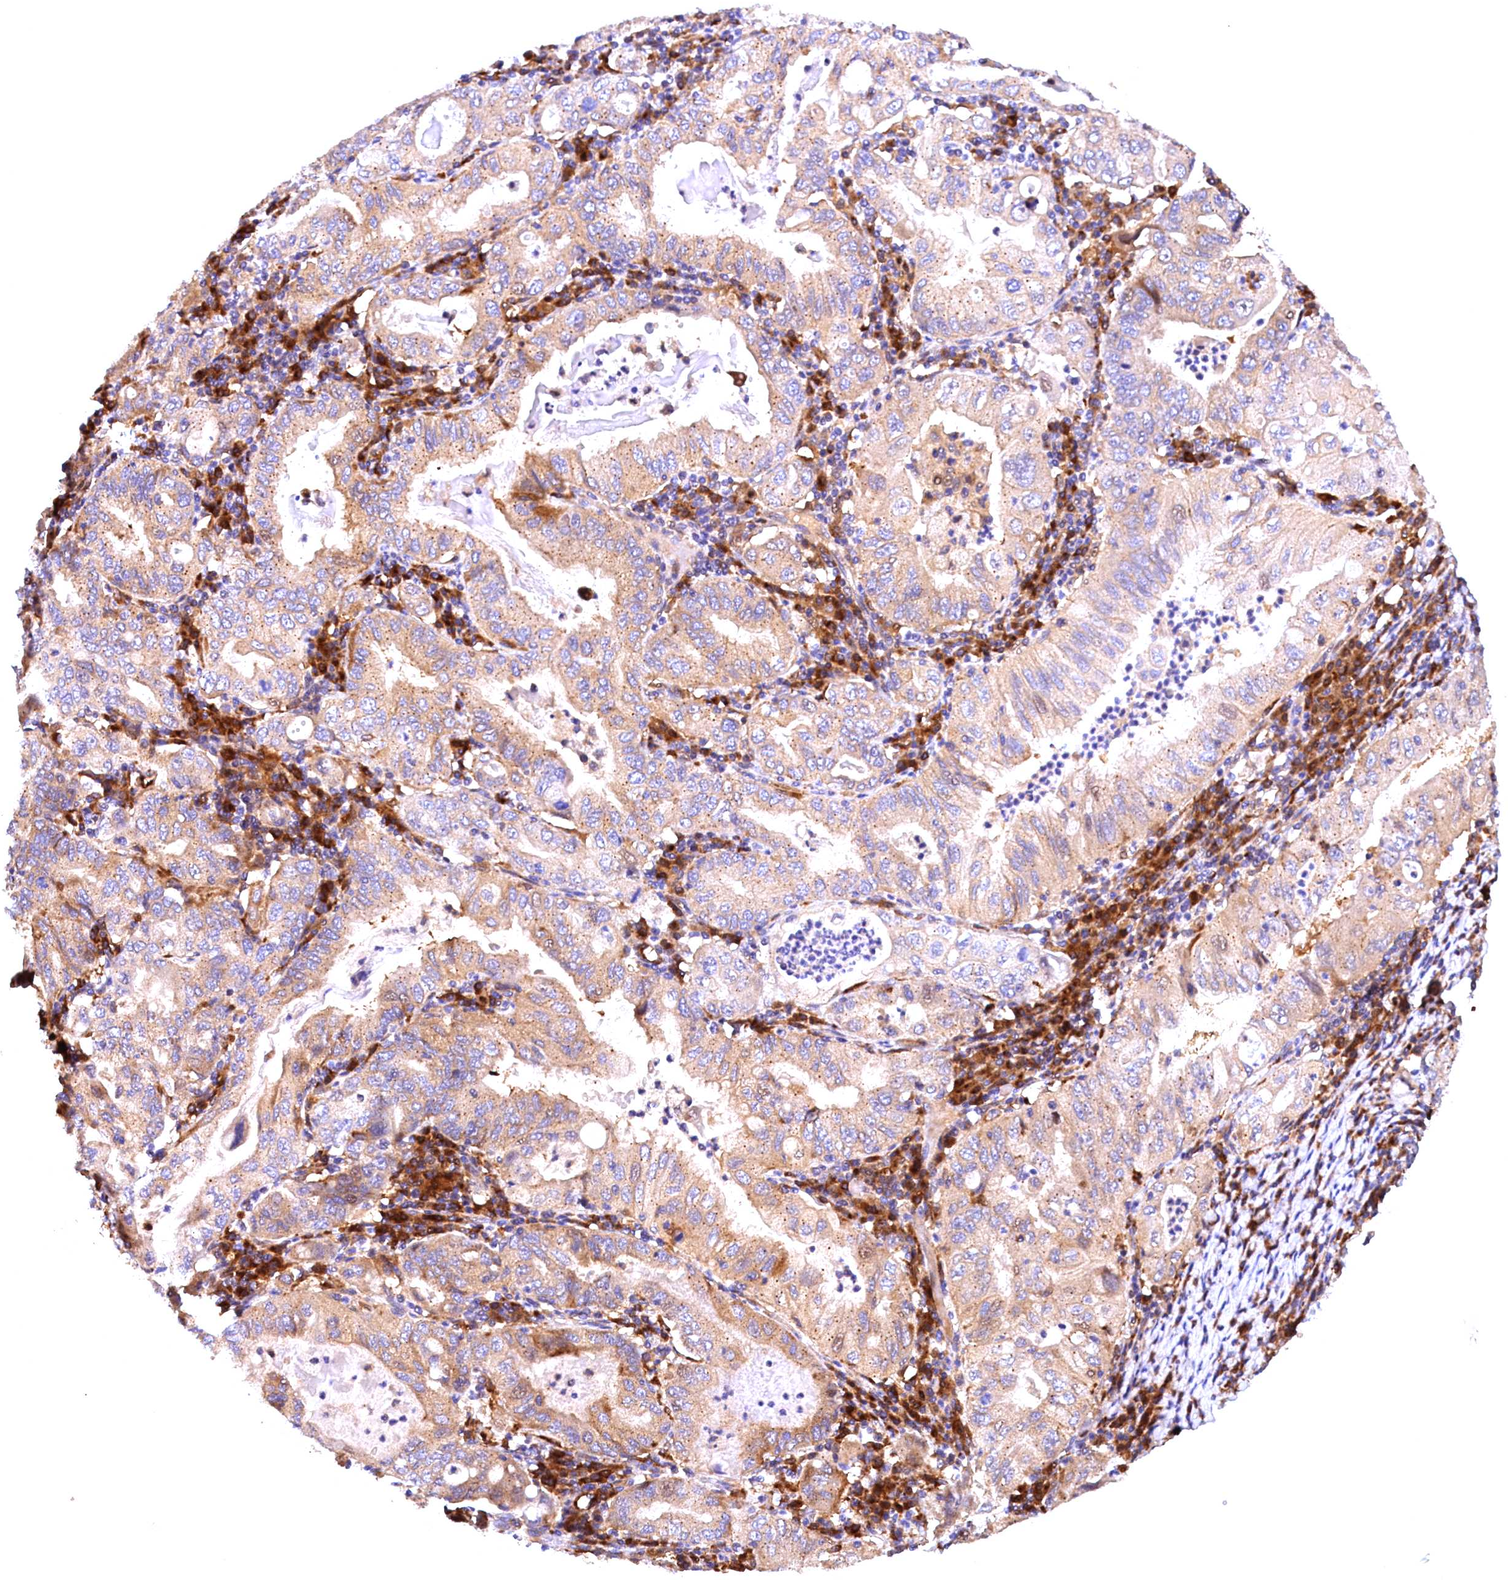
{"staining": {"intensity": "moderate", "quantity": "25%-75%", "location": "cytoplasmic/membranous"}, "tissue": "stomach cancer", "cell_type": "Tumor cells", "image_type": "cancer", "snomed": [{"axis": "morphology", "description": "Normal tissue, NOS"}, {"axis": "morphology", "description": "Adenocarcinoma, NOS"}, {"axis": "topography", "description": "Esophagus"}, {"axis": "topography", "description": "Stomach, upper"}, {"axis": "topography", "description": "Peripheral nerve tissue"}], "caption": "IHC photomicrograph of neoplastic tissue: human stomach cancer stained using immunohistochemistry demonstrates medium levels of moderate protein expression localized specifically in the cytoplasmic/membranous of tumor cells, appearing as a cytoplasmic/membranous brown color.", "gene": "NAIP", "patient": {"sex": "male", "age": 62}}